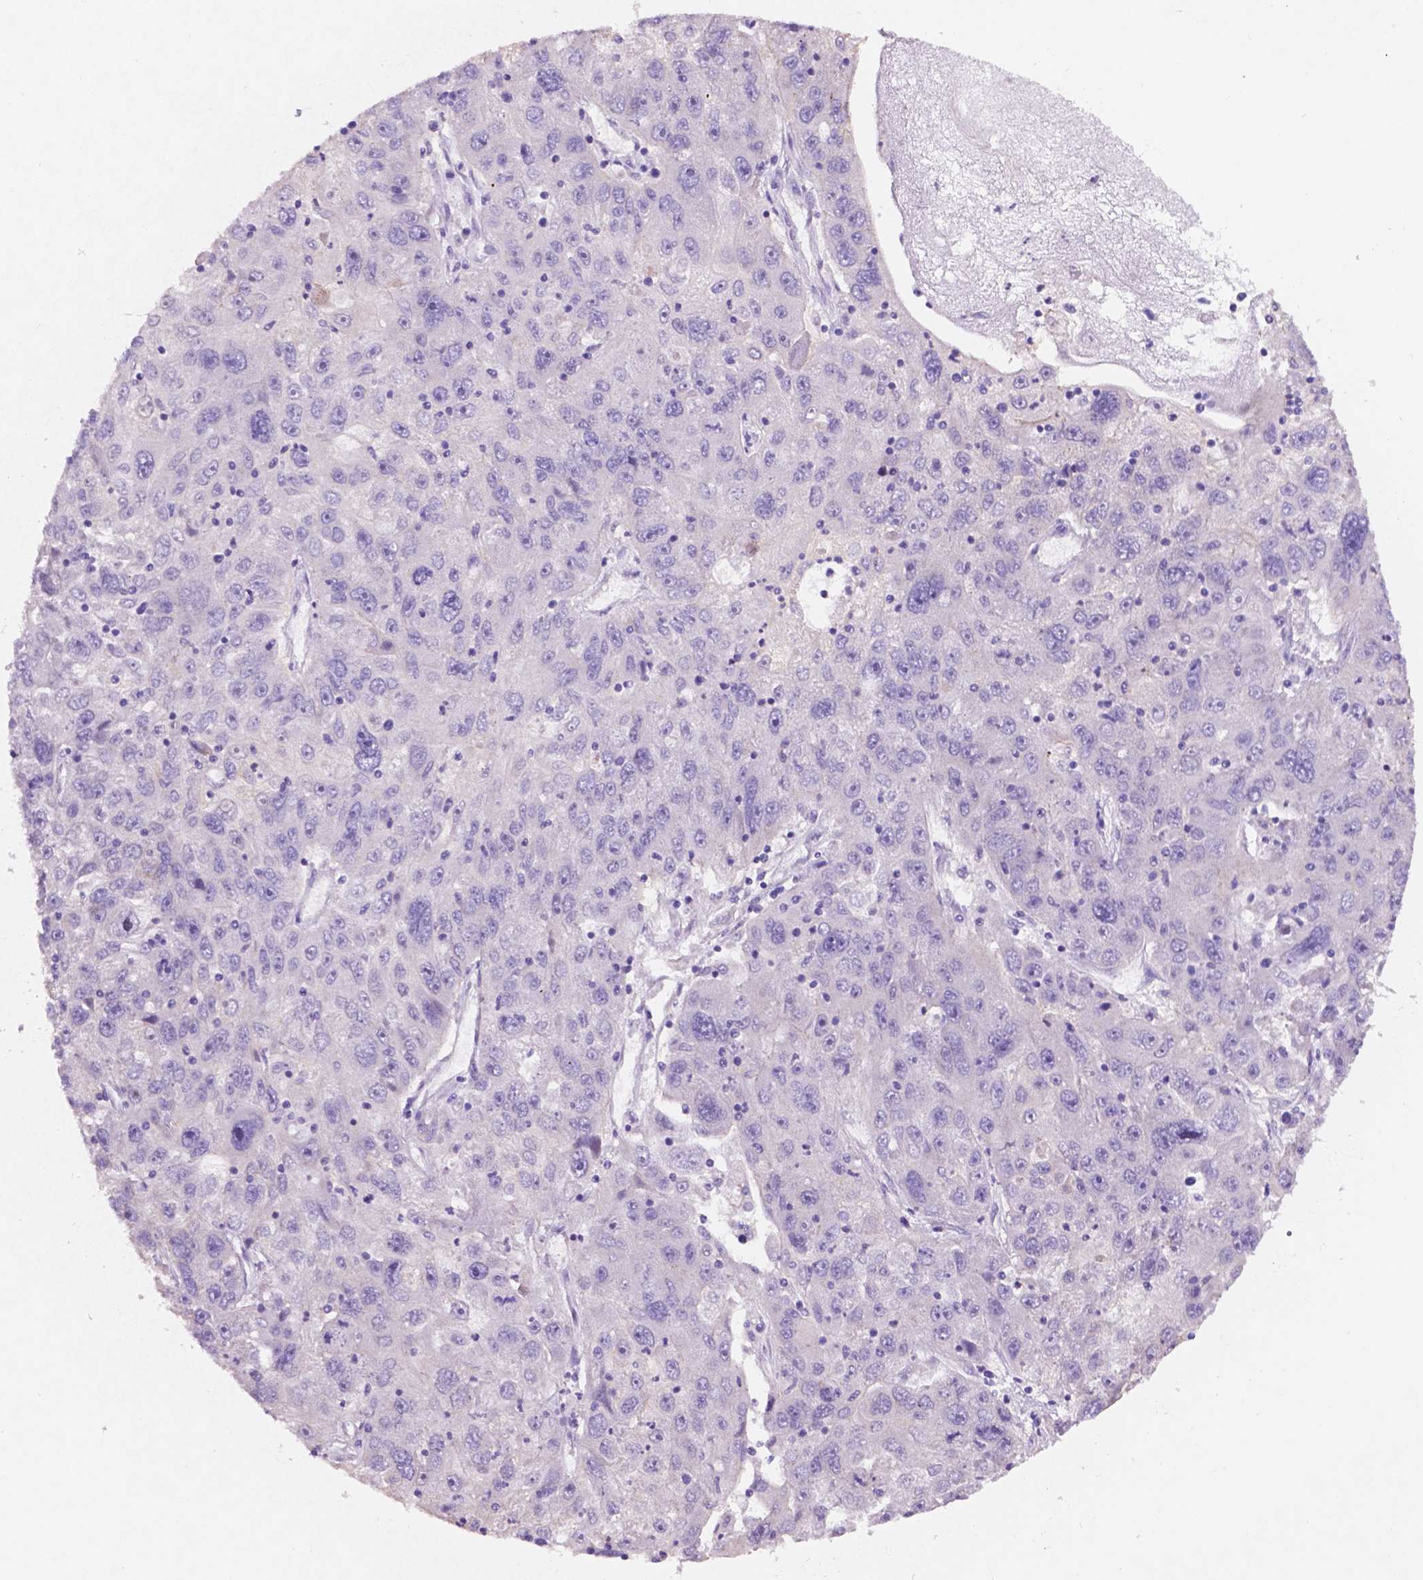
{"staining": {"intensity": "negative", "quantity": "none", "location": "none"}, "tissue": "stomach cancer", "cell_type": "Tumor cells", "image_type": "cancer", "snomed": [{"axis": "morphology", "description": "Adenocarcinoma, NOS"}, {"axis": "topography", "description": "Stomach"}], "caption": "IHC image of stomach adenocarcinoma stained for a protein (brown), which shows no expression in tumor cells.", "gene": "MKRN2OS", "patient": {"sex": "male", "age": 56}}